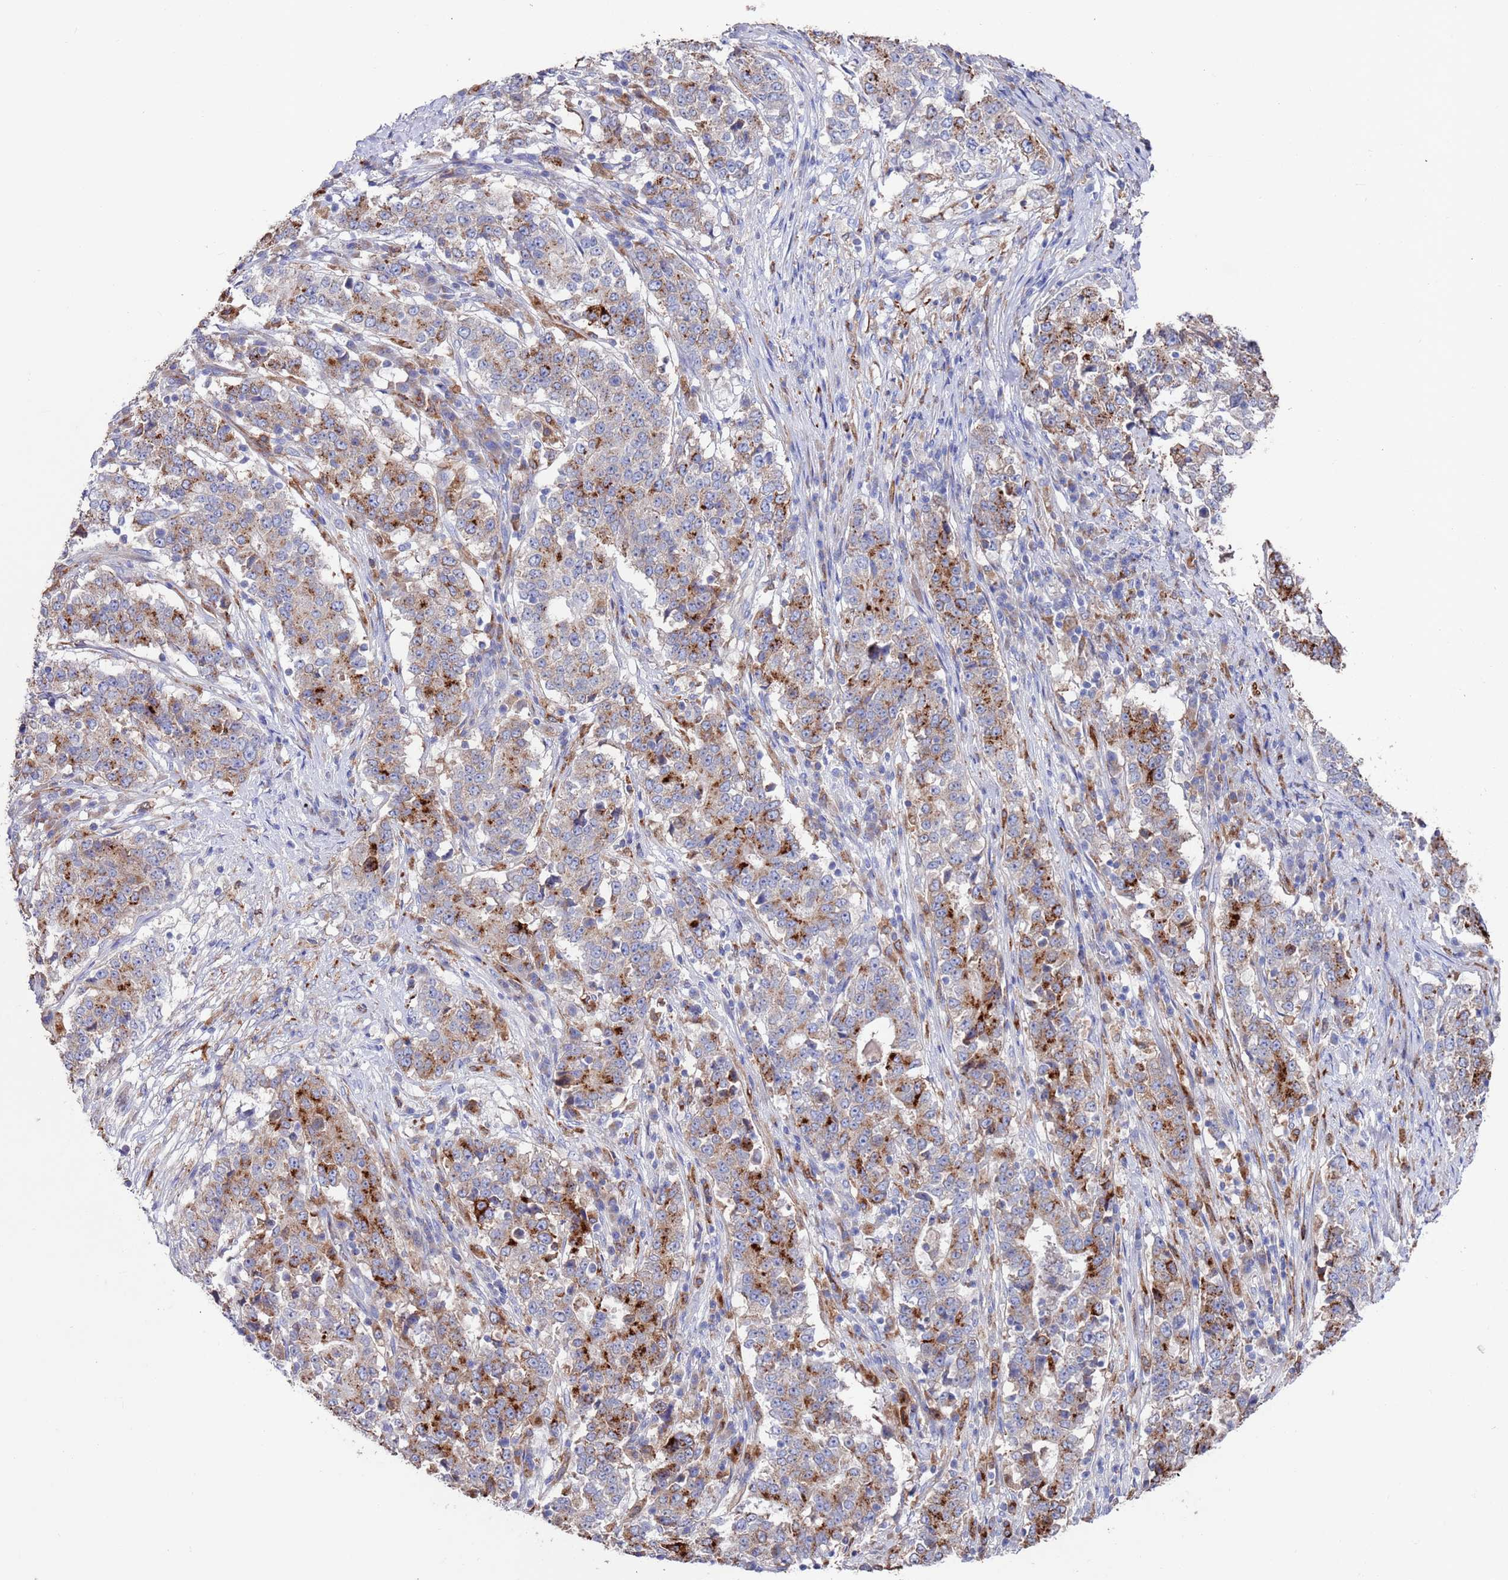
{"staining": {"intensity": "moderate", "quantity": "25%-75%", "location": "cytoplasmic/membranous"}, "tissue": "stomach cancer", "cell_type": "Tumor cells", "image_type": "cancer", "snomed": [{"axis": "morphology", "description": "Adenocarcinoma, NOS"}, {"axis": "topography", "description": "Stomach"}], "caption": "This histopathology image displays immunohistochemistry staining of human adenocarcinoma (stomach), with medium moderate cytoplasmic/membranous positivity in approximately 25%-75% of tumor cells.", "gene": "GREB1L", "patient": {"sex": "male", "age": 59}}